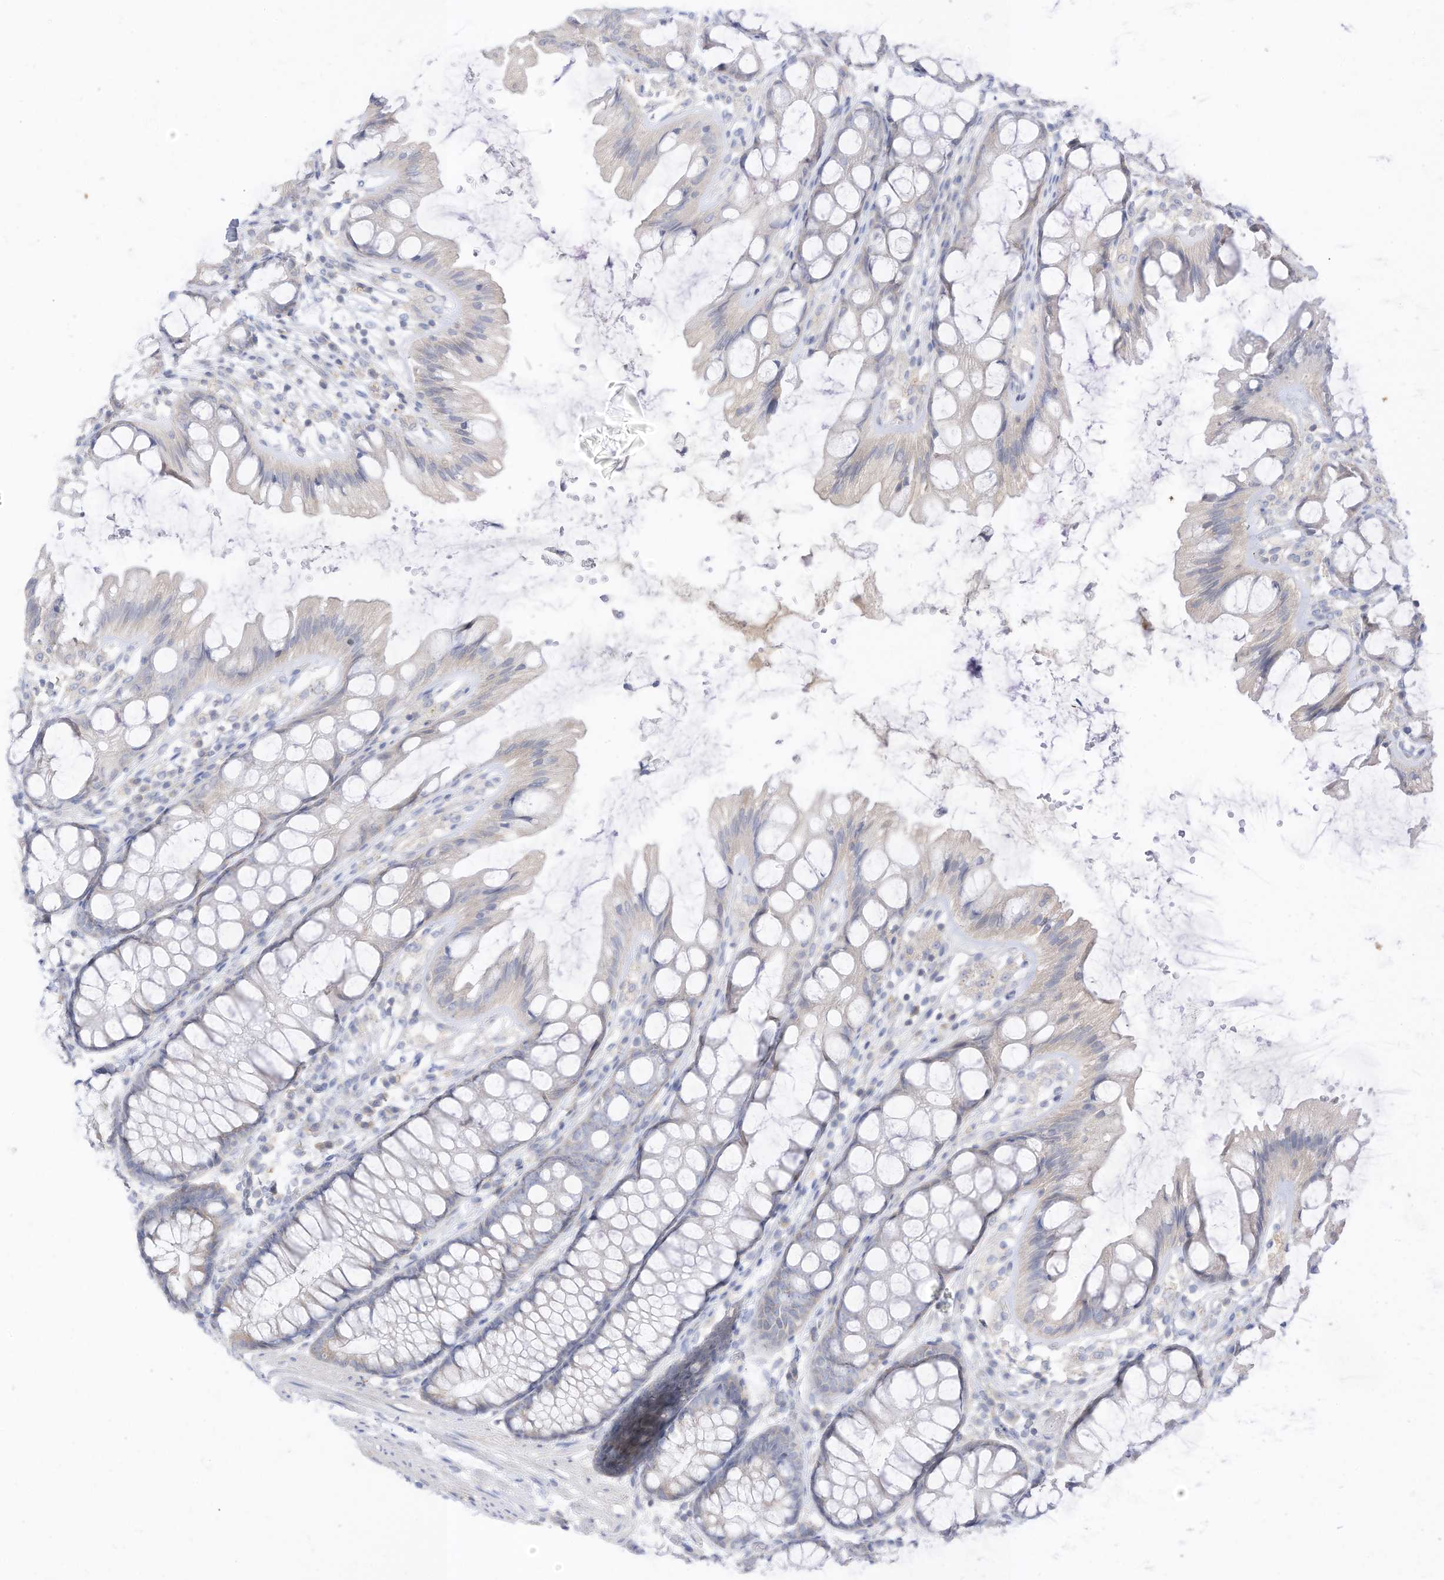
{"staining": {"intensity": "weak", "quantity": ">75%", "location": "cytoplasmic/membranous"}, "tissue": "colon", "cell_type": "Endothelial cells", "image_type": "normal", "snomed": [{"axis": "morphology", "description": "Normal tissue, NOS"}, {"axis": "topography", "description": "Colon"}], "caption": "Immunohistochemical staining of benign human colon demonstrates >75% levels of weak cytoplasmic/membranous protein positivity in about >75% of endothelial cells. Nuclei are stained in blue.", "gene": "RASA2", "patient": {"sex": "male", "age": 47}}